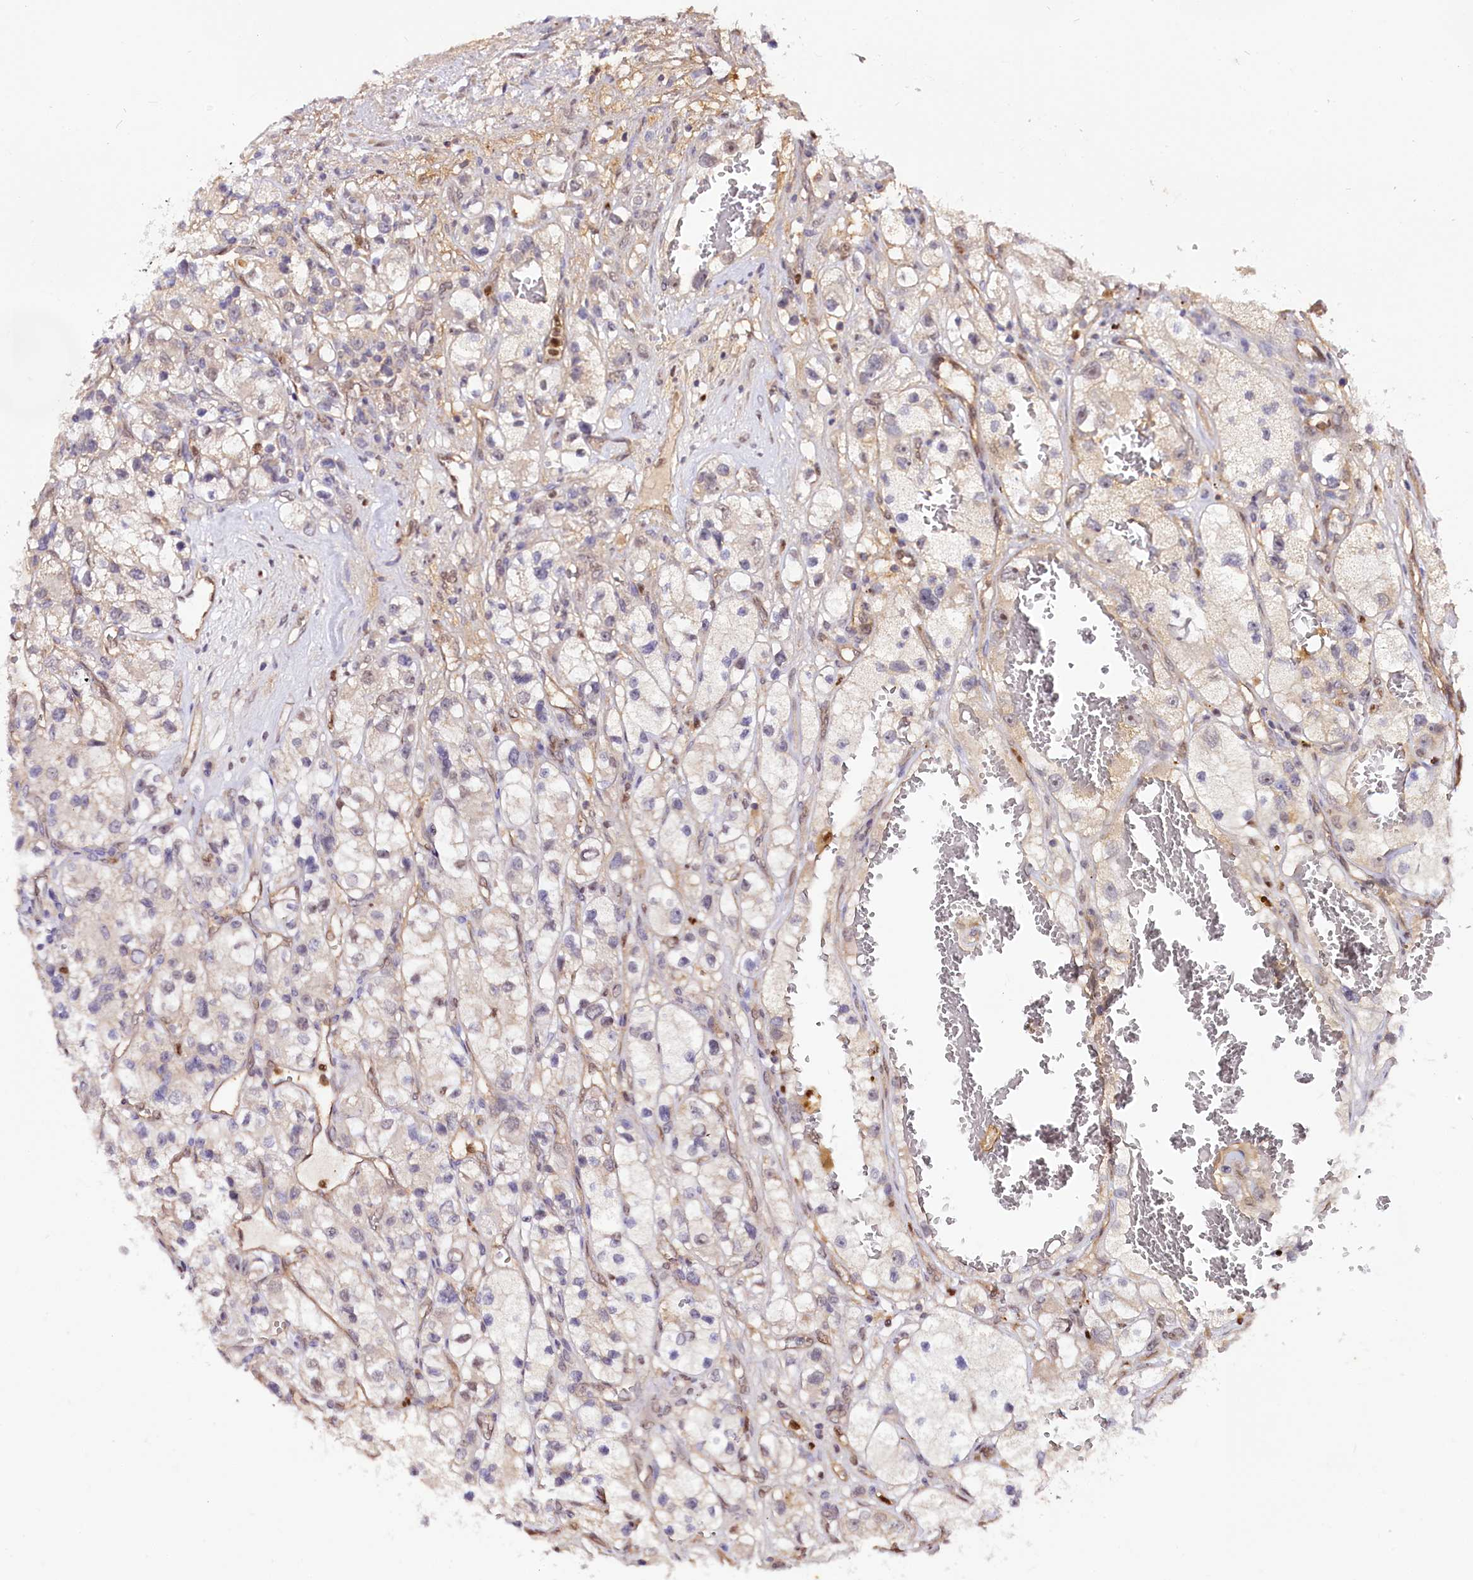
{"staining": {"intensity": "negative", "quantity": "none", "location": "none"}, "tissue": "renal cancer", "cell_type": "Tumor cells", "image_type": "cancer", "snomed": [{"axis": "morphology", "description": "Adenocarcinoma, NOS"}, {"axis": "topography", "description": "Kidney"}], "caption": "Protein analysis of renal adenocarcinoma reveals no significant staining in tumor cells.", "gene": "GNL3L", "patient": {"sex": "female", "age": 57}}